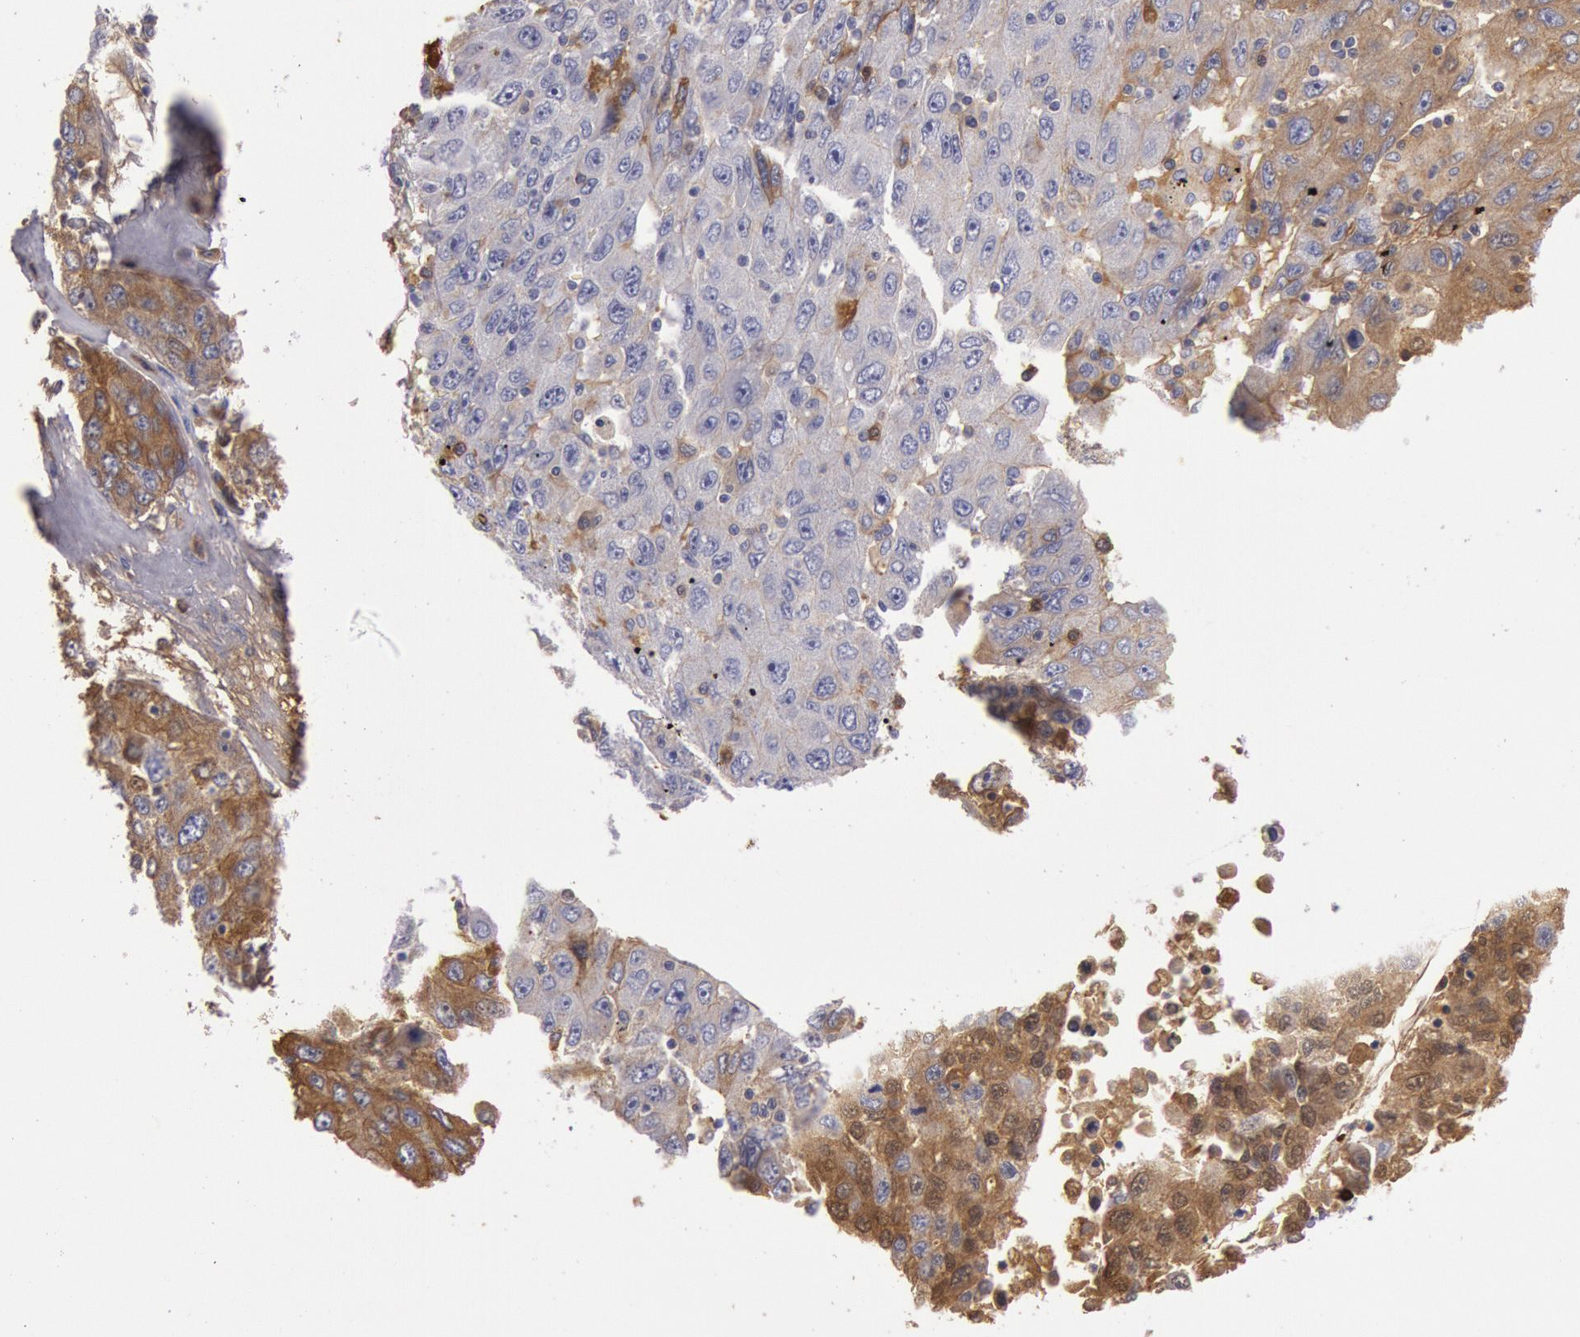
{"staining": {"intensity": "moderate", "quantity": "25%-75%", "location": "cytoplasmic/membranous"}, "tissue": "liver cancer", "cell_type": "Tumor cells", "image_type": "cancer", "snomed": [{"axis": "morphology", "description": "Carcinoma, Hepatocellular, NOS"}, {"axis": "topography", "description": "Liver"}], "caption": "This micrograph displays immunohistochemistry (IHC) staining of liver hepatocellular carcinoma, with medium moderate cytoplasmic/membranous staining in about 25%-75% of tumor cells.", "gene": "IGHA1", "patient": {"sex": "male", "age": 49}}